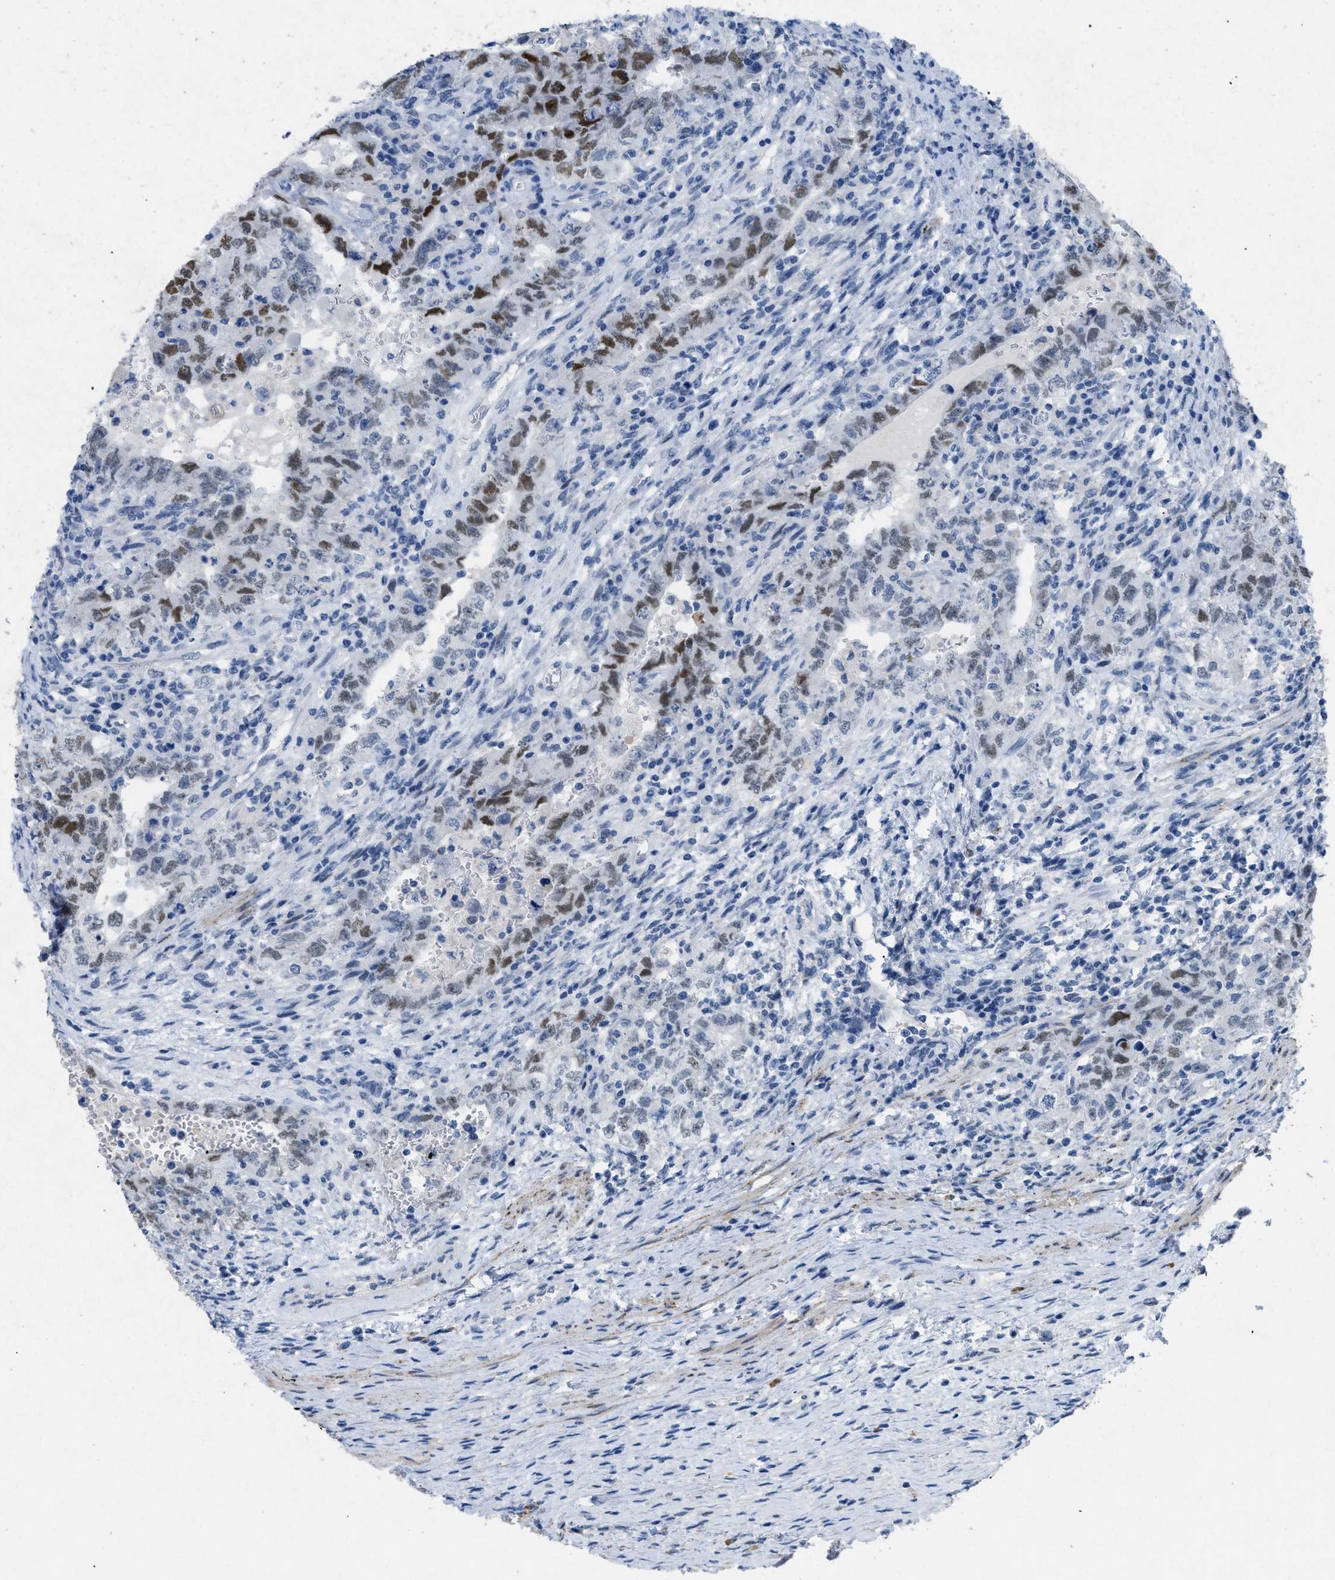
{"staining": {"intensity": "moderate", "quantity": "25%-75%", "location": "nuclear"}, "tissue": "testis cancer", "cell_type": "Tumor cells", "image_type": "cancer", "snomed": [{"axis": "morphology", "description": "Carcinoma, Embryonal, NOS"}, {"axis": "topography", "description": "Testis"}], "caption": "Brown immunohistochemical staining in human testis cancer demonstrates moderate nuclear positivity in approximately 25%-75% of tumor cells.", "gene": "TASOR", "patient": {"sex": "male", "age": 26}}